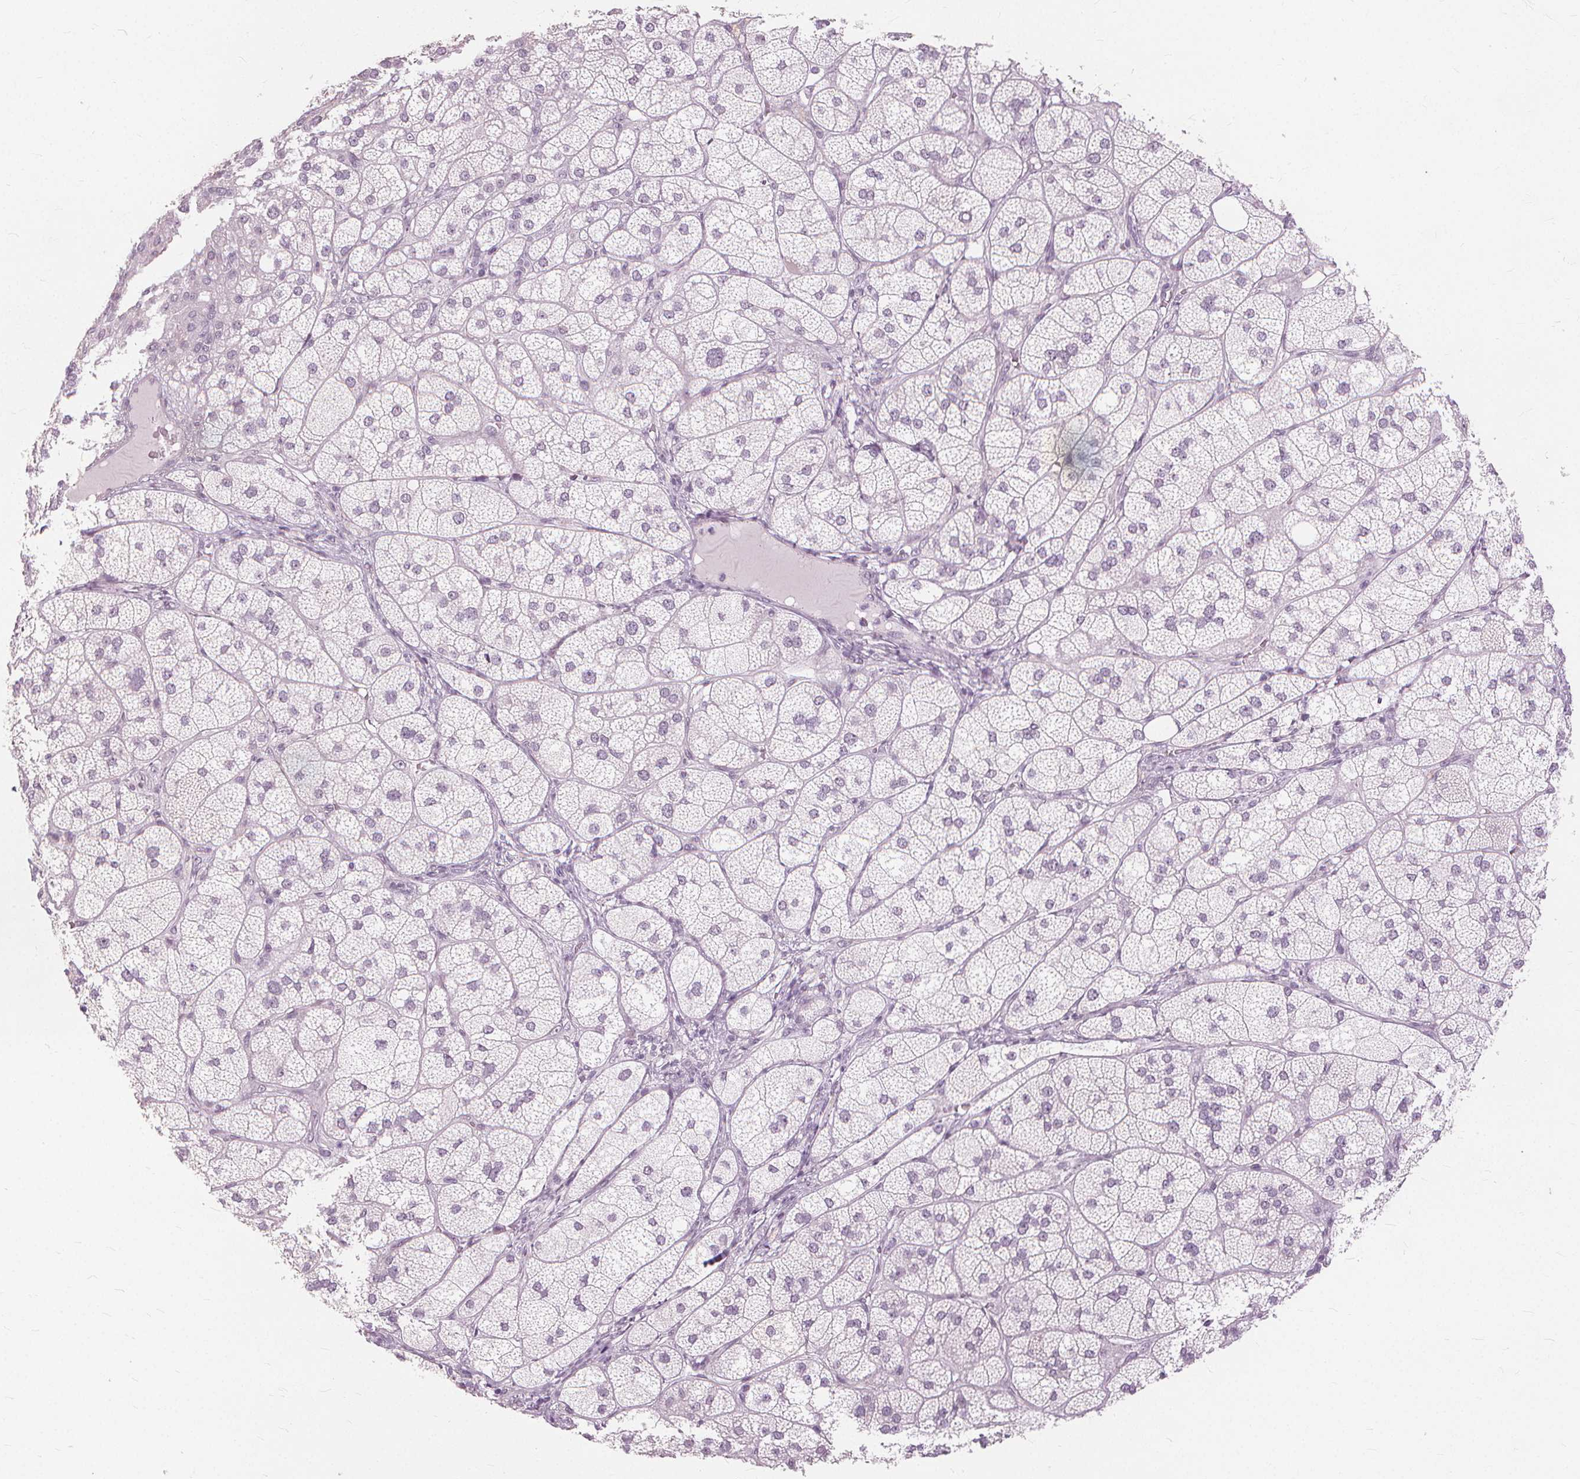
{"staining": {"intensity": "negative", "quantity": "none", "location": "none"}, "tissue": "adrenal gland", "cell_type": "Glandular cells", "image_type": "normal", "snomed": [{"axis": "morphology", "description": "Normal tissue, NOS"}, {"axis": "topography", "description": "Adrenal gland"}], "caption": "IHC of unremarkable adrenal gland demonstrates no positivity in glandular cells.", "gene": "SFTPD", "patient": {"sex": "female", "age": 60}}